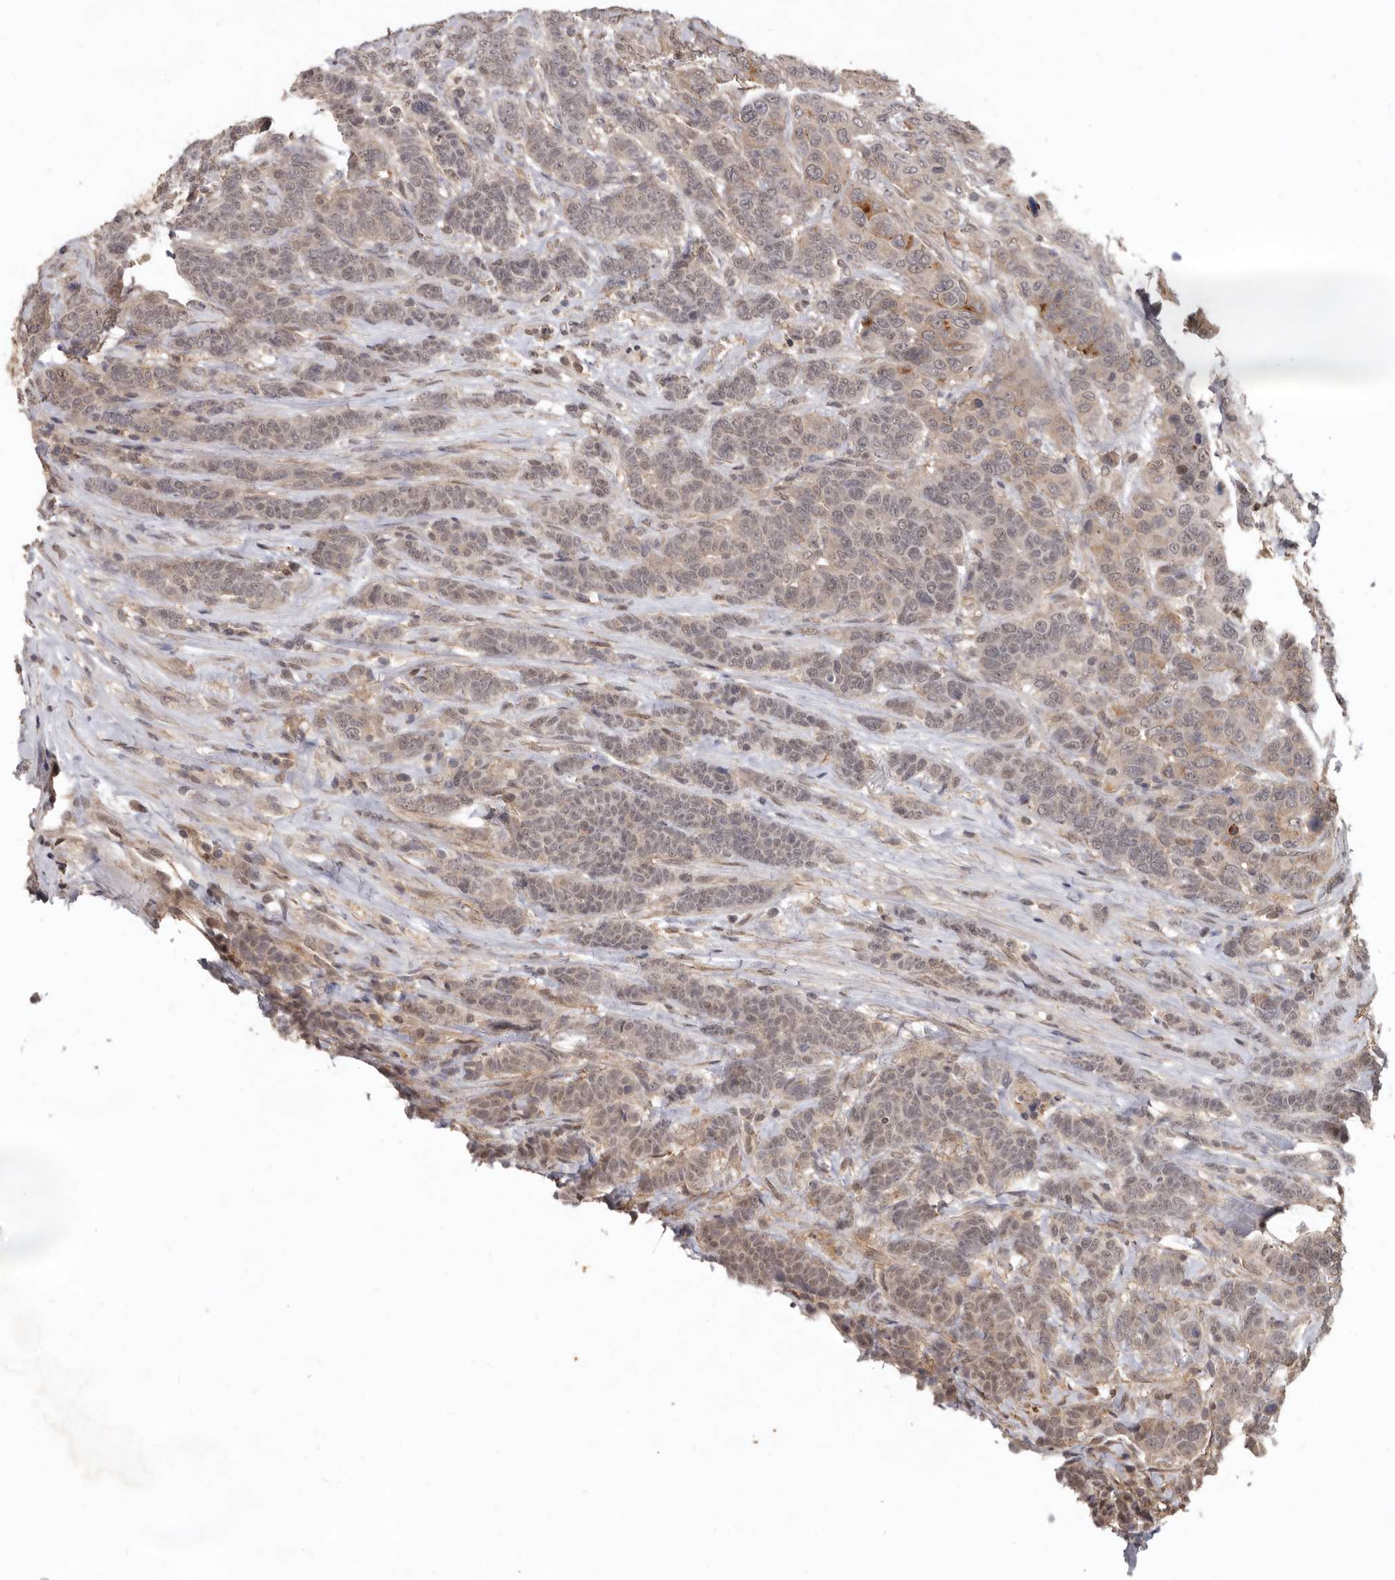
{"staining": {"intensity": "weak", "quantity": ">75%", "location": "cytoplasmic/membranous,nuclear"}, "tissue": "breast cancer", "cell_type": "Tumor cells", "image_type": "cancer", "snomed": [{"axis": "morphology", "description": "Duct carcinoma"}, {"axis": "topography", "description": "Breast"}], "caption": "Immunohistochemistry photomicrograph of neoplastic tissue: invasive ductal carcinoma (breast) stained using IHC demonstrates low levels of weak protein expression localized specifically in the cytoplasmic/membranous and nuclear of tumor cells, appearing as a cytoplasmic/membranous and nuclear brown color.", "gene": "LRGUK", "patient": {"sex": "female", "age": 37}}